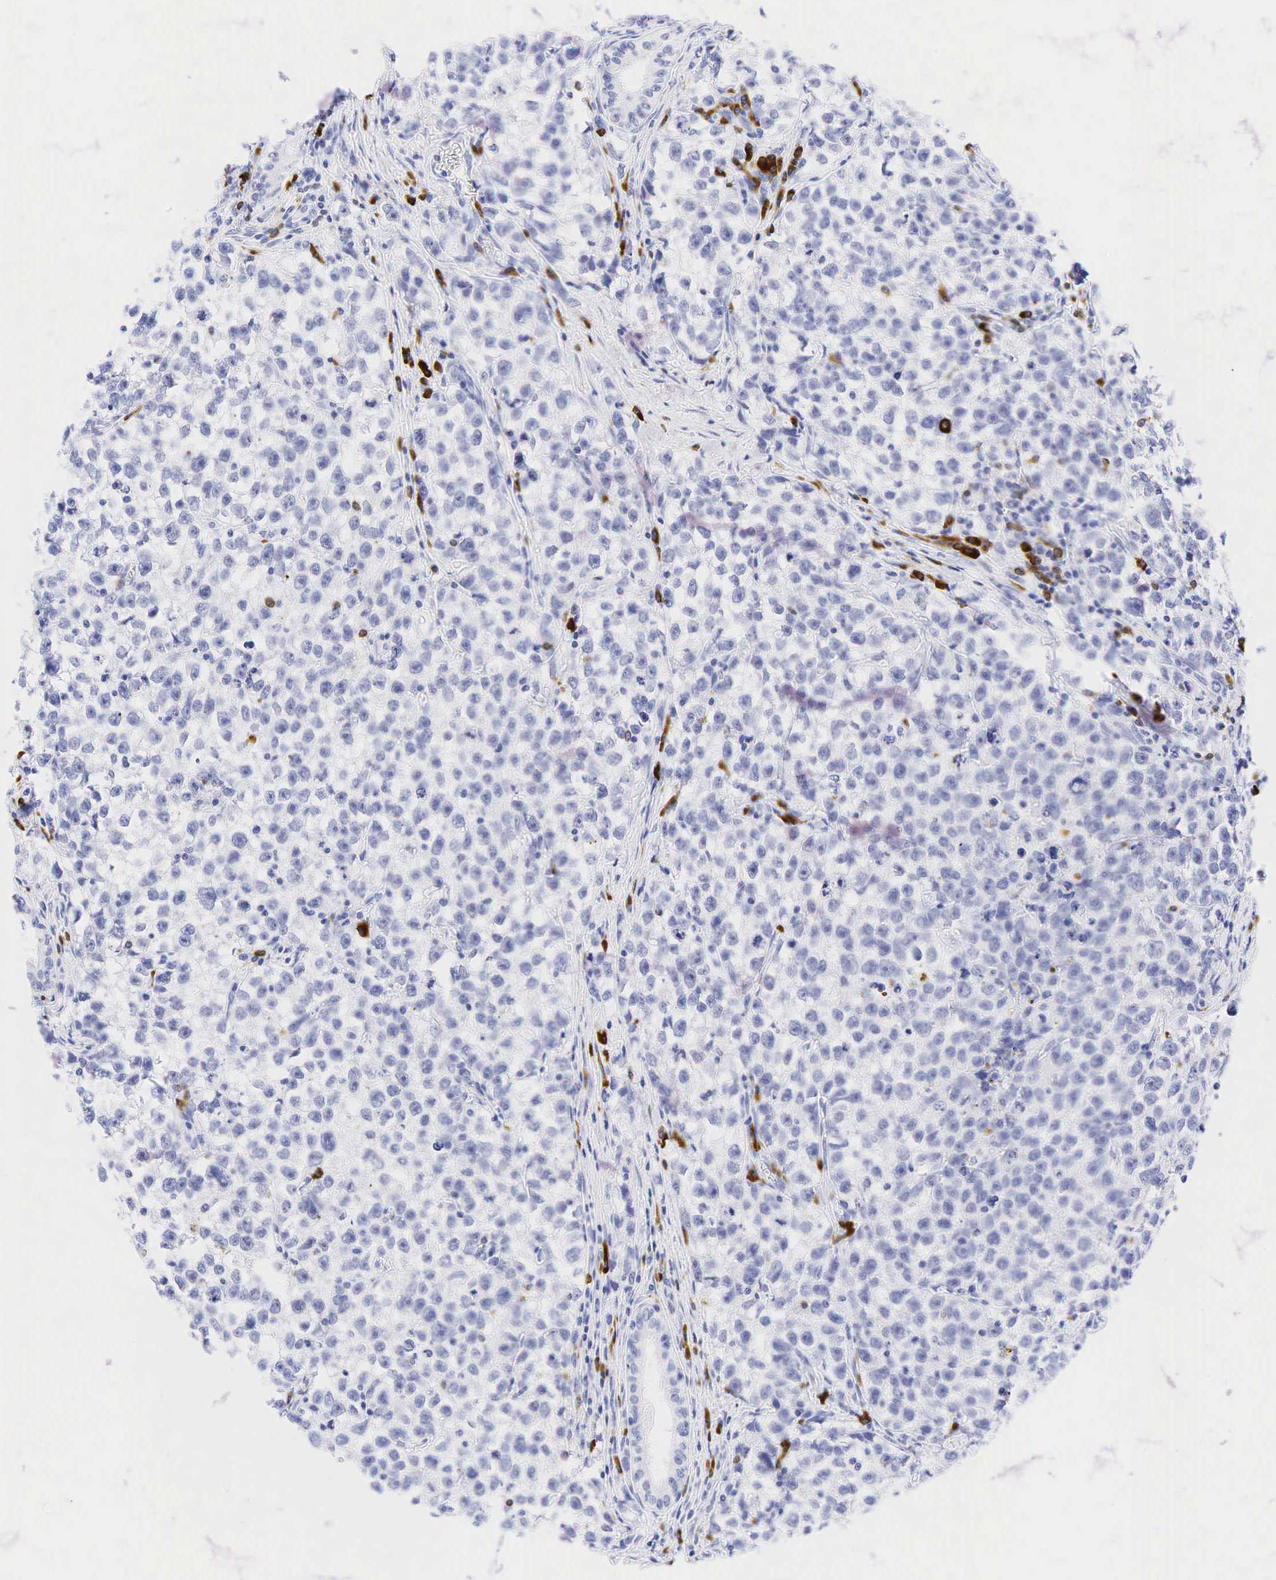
{"staining": {"intensity": "negative", "quantity": "none", "location": "none"}, "tissue": "testis cancer", "cell_type": "Tumor cells", "image_type": "cancer", "snomed": [{"axis": "morphology", "description": "Seminoma, NOS"}, {"axis": "morphology", "description": "Carcinoma, Embryonal, NOS"}, {"axis": "topography", "description": "Testis"}], "caption": "IHC of testis embryonal carcinoma reveals no expression in tumor cells.", "gene": "CD79A", "patient": {"sex": "male", "age": 30}}